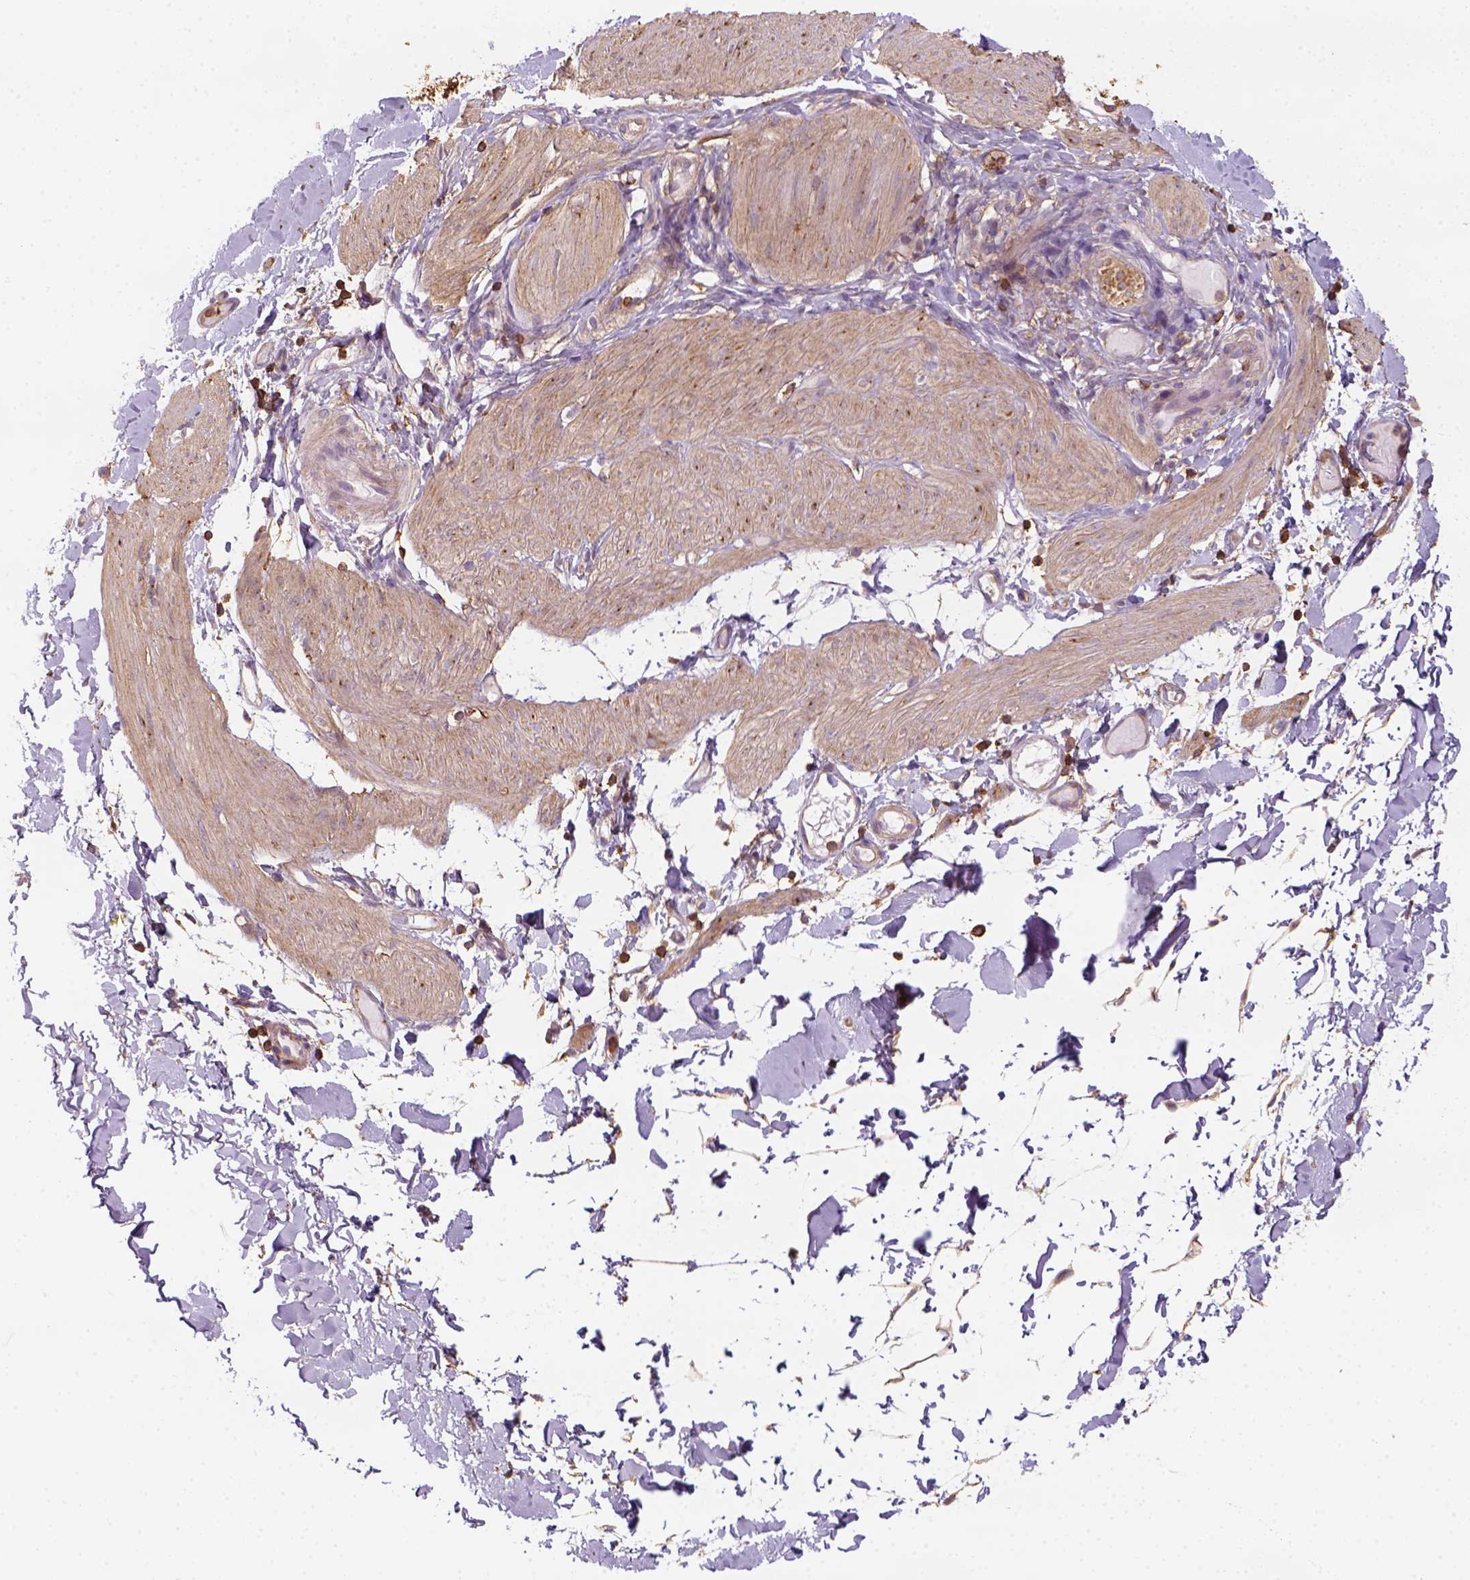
{"staining": {"intensity": "moderate", "quantity": ">75%", "location": "cytoplasmic/membranous"}, "tissue": "adipose tissue", "cell_type": "Adipocytes", "image_type": "normal", "snomed": [{"axis": "morphology", "description": "Normal tissue, NOS"}, {"axis": "topography", "description": "Gallbladder"}, {"axis": "topography", "description": "Peripheral nerve tissue"}], "caption": "Moderate cytoplasmic/membranous protein staining is seen in about >75% of adipocytes in adipose tissue. (DAB IHC with brightfield microscopy, high magnification).", "gene": "GPRC5D", "patient": {"sex": "female", "age": 45}}